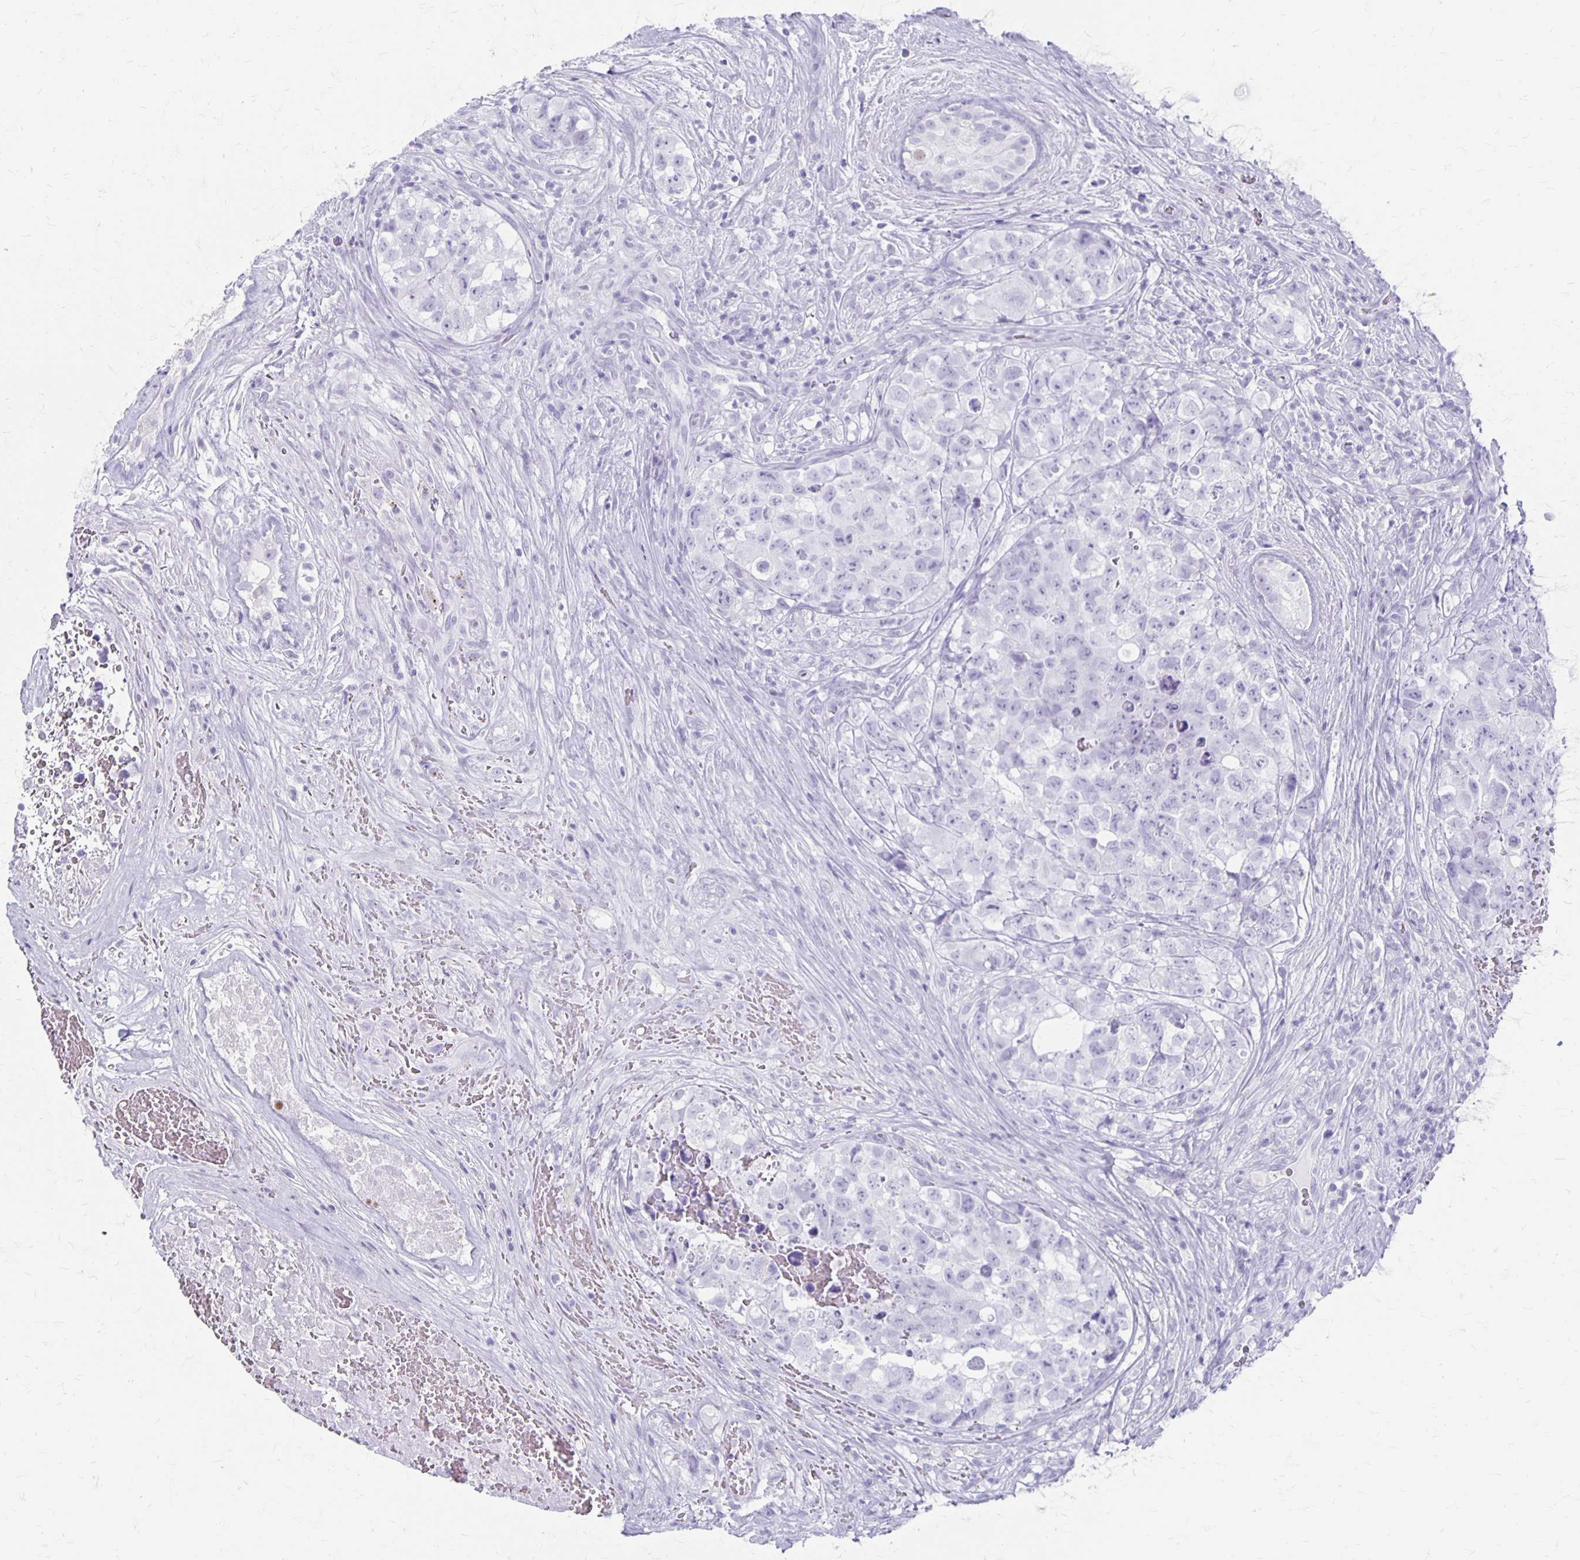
{"staining": {"intensity": "negative", "quantity": "none", "location": "none"}, "tissue": "testis cancer", "cell_type": "Tumor cells", "image_type": "cancer", "snomed": [{"axis": "morphology", "description": "Carcinoma, Embryonal, NOS"}, {"axis": "topography", "description": "Testis"}], "caption": "A high-resolution histopathology image shows immunohistochemistry (IHC) staining of embryonal carcinoma (testis), which reveals no significant expression in tumor cells. The staining is performed using DAB (3,3'-diaminobenzidine) brown chromogen with nuclei counter-stained in using hematoxylin.", "gene": "MAGEC2", "patient": {"sex": "male", "age": 18}}